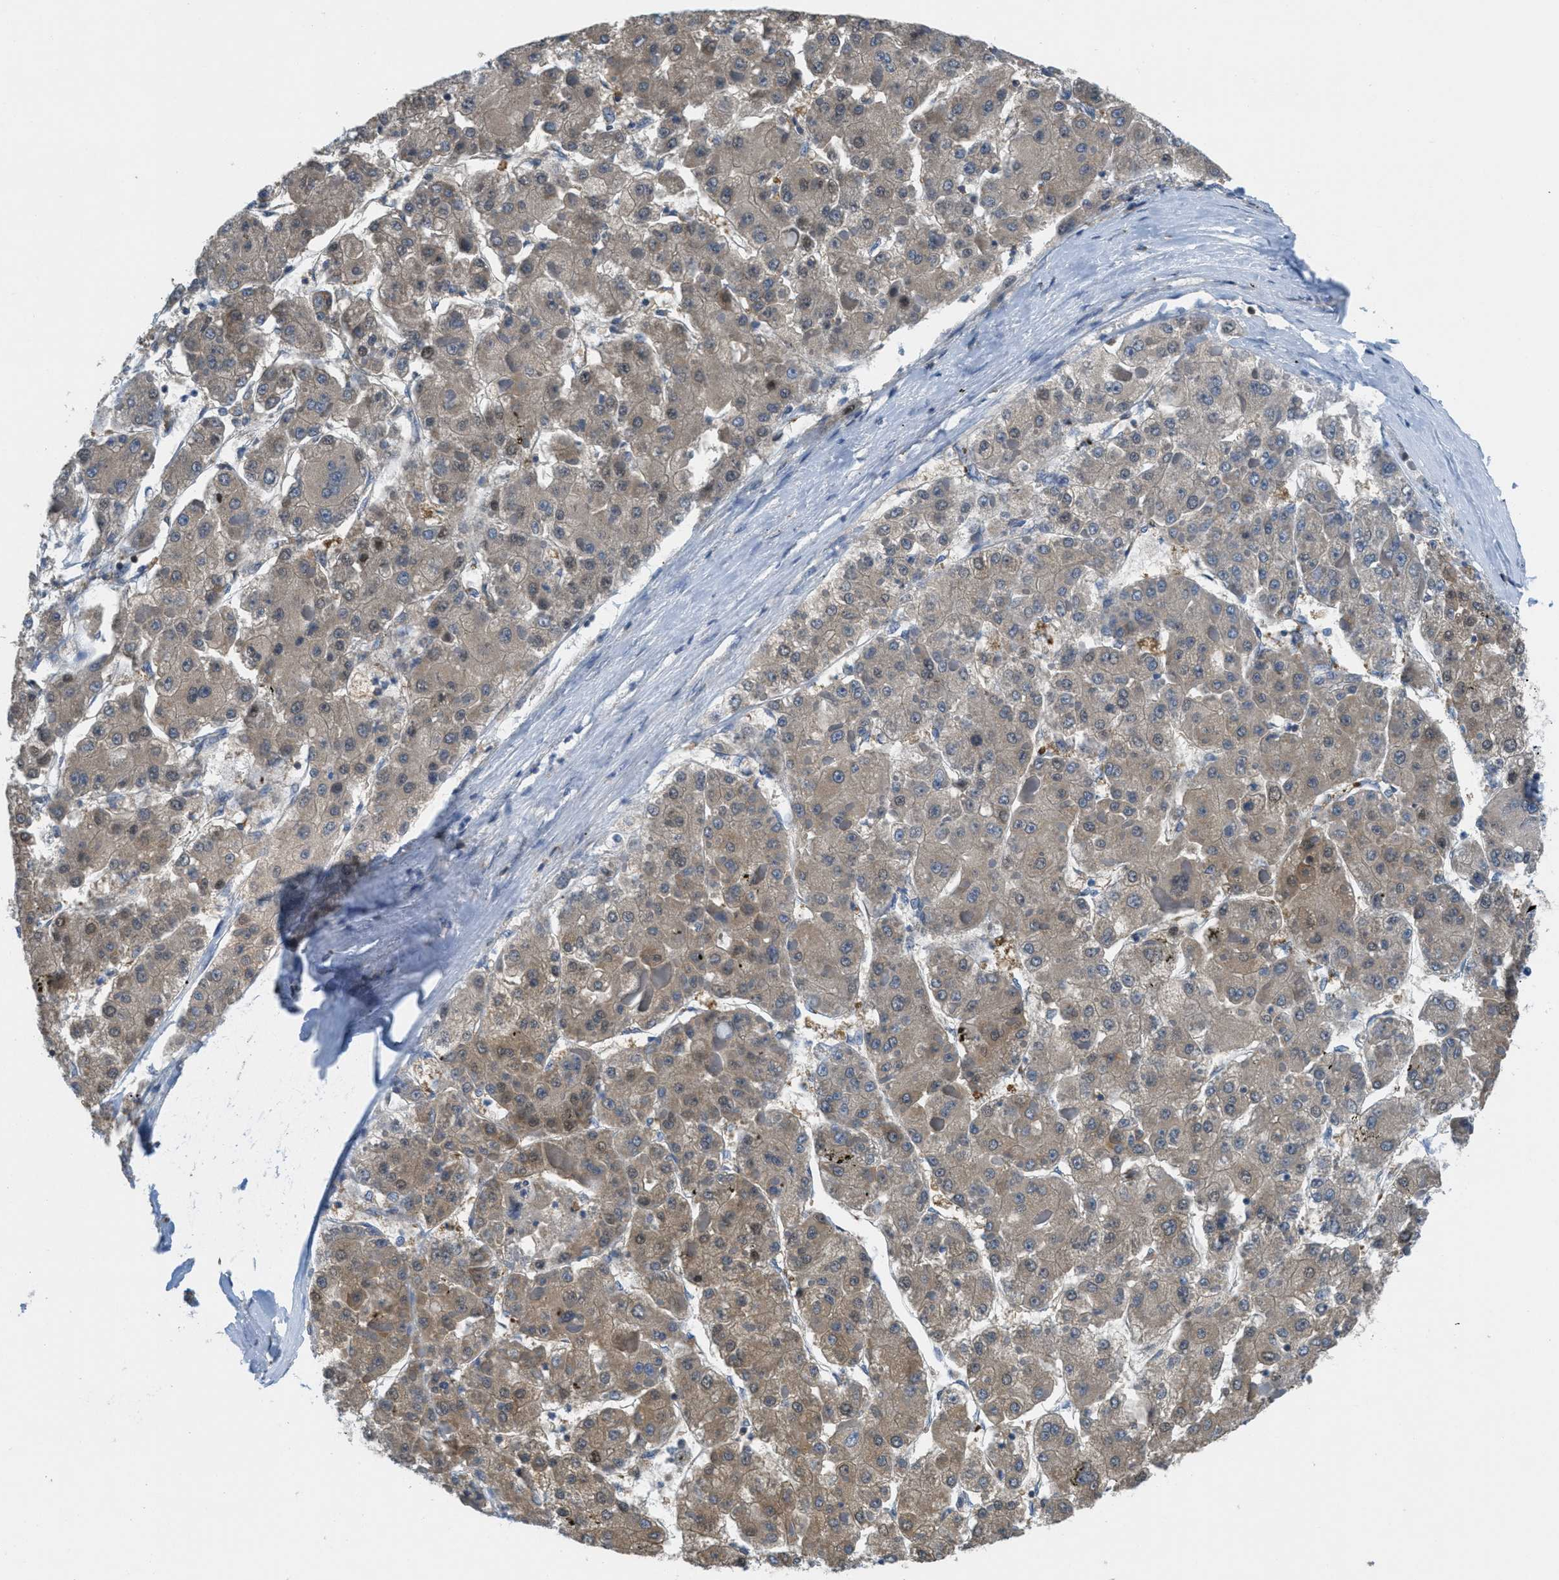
{"staining": {"intensity": "moderate", "quantity": ">75%", "location": "cytoplasmic/membranous"}, "tissue": "liver cancer", "cell_type": "Tumor cells", "image_type": "cancer", "snomed": [{"axis": "morphology", "description": "Carcinoma, Hepatocellular, NOS"}, {"axis": "topography", "description": "Liver"}], "caption": "Protein staining of liver cancer tissue demonstrates moderate cytoplasmic/membranous expression in about >75% of tumor cells.", "gene": "PIP5K1C", "patient": {"sex": "female", "age": 73}}